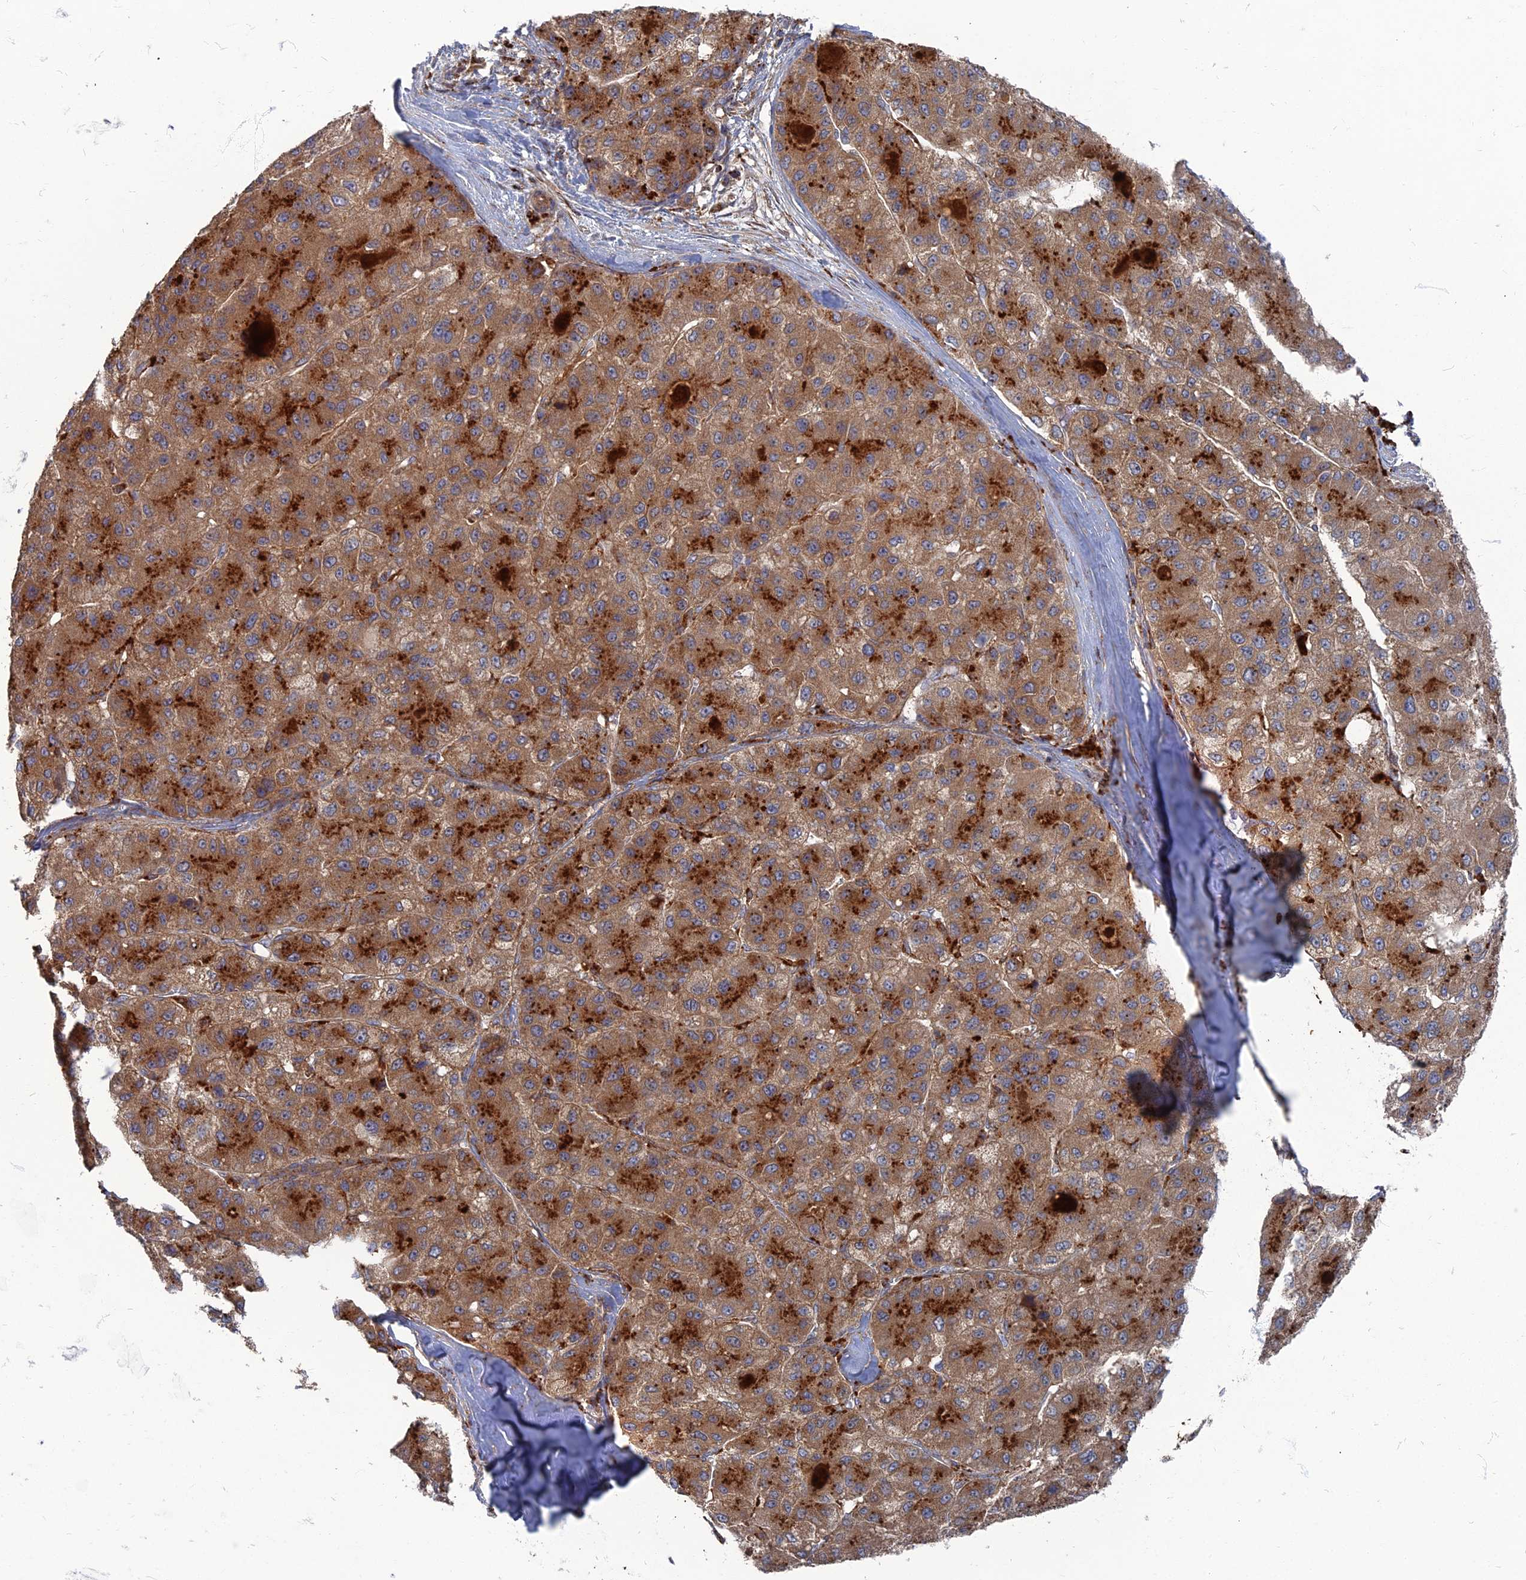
{"staining": {"intensity": "strong", "quantity": ">75%", "location": "cytoplasmic/membranous"}, "tissue": "liver cancer", "cell_type": "Tumor cells", "image_type": "cancer", "snomed": [{"axis": "morphology", "description": "Carcinoma, Hepatocellular, NOS"}, {"axis": "topography", "description": "Liver"}], "caption": "The histopathology image exhibits immunohistochemical staining of liver cancer. There is strong cytoplasmic/membranous staining is present in approximately >75% of tumor cells. Ihc stains the protein in brown and the nuclei are stained blue.", "gene": "PPCDC", "patient": {"sex": "male", "age": 80}}